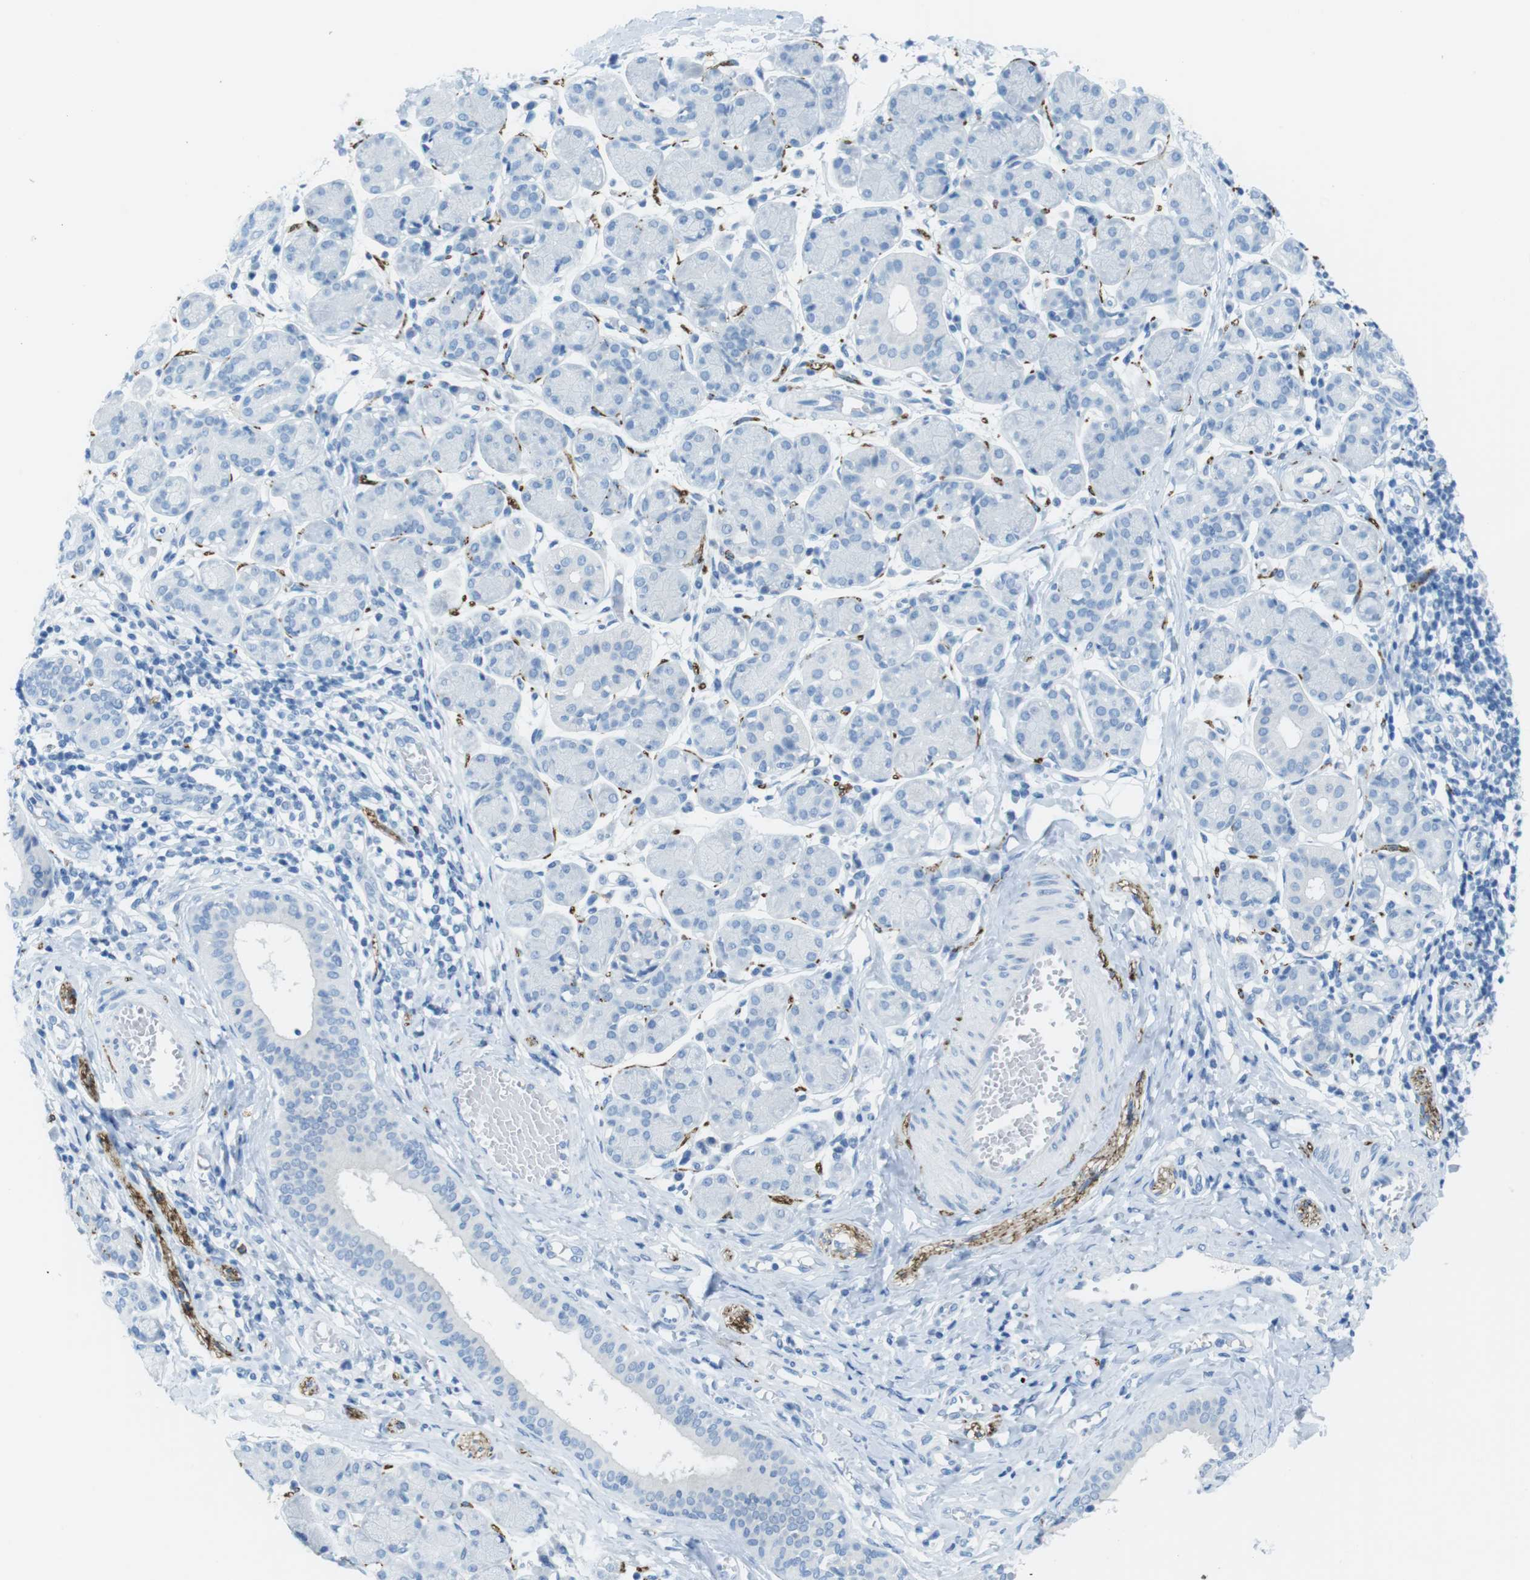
{"staining": {"intensity": "negative", "quantity": "none", "location": "none"}, "tissue": "salivary gland", "cell_type": "Glandular cells", "image_type": "normal", "snomed": [{"axis": "morphology", "description": "Normal tissue, NOS"}, {"axis": "morphology", "description": "Inflammation, NOS"}, {"axis": "topography", "description": "Lymph node"}, {"axis": "topography", "description": "Salivary gland"}], "caption": "The histopathology image exhibits no significant expression in glandular cells of salivary gland. The staining is performed using DAB brown chromogen with nuclei counter-stained in using hematoxylin.", "gene": "GAP43", "patient": {"sex": "male", "age": 3}}